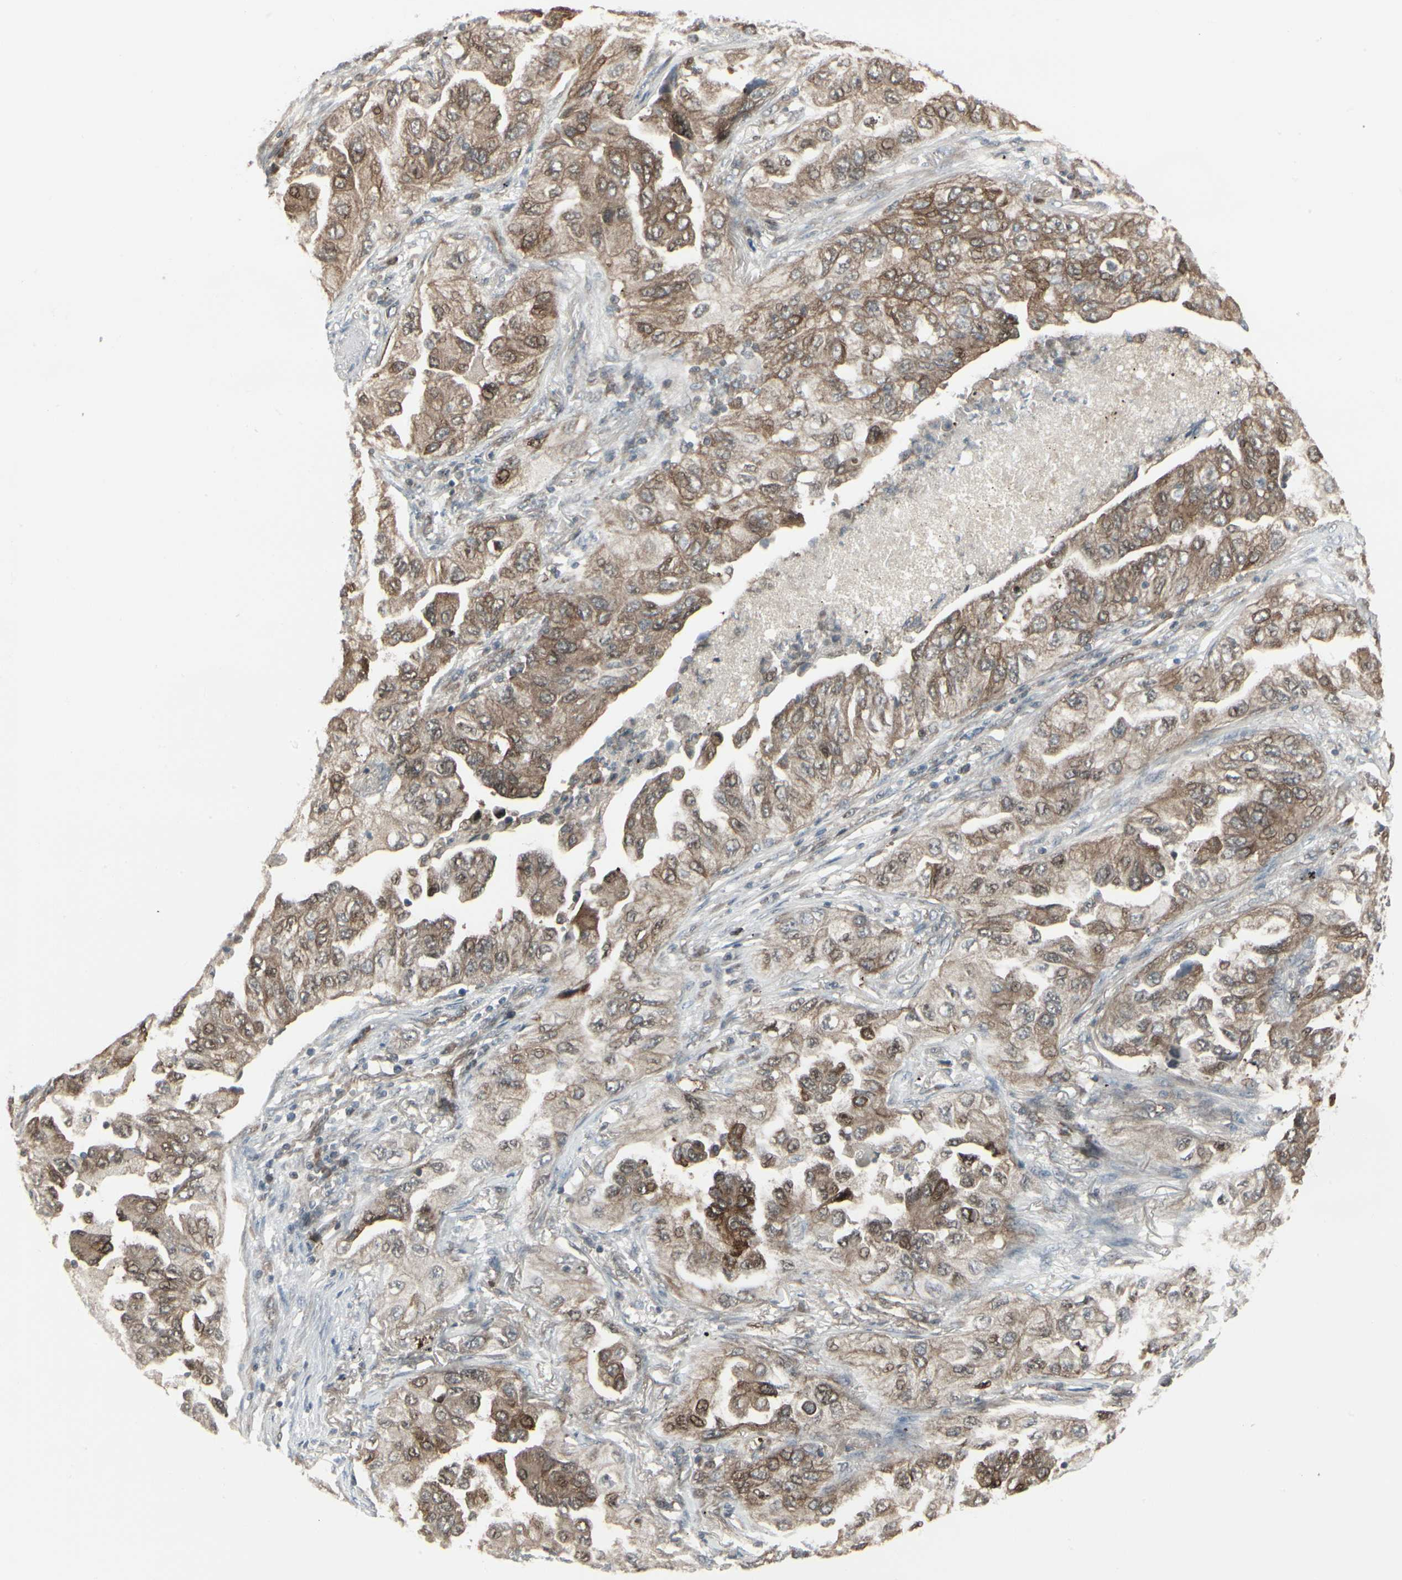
{"staining": {"intensity": "moderate", "quantity": ">75%", "location": "cytoplasmic/membranous"}, "tissue": "lung cancer", "cell_type": "Tumor cells", "image_type": "cancer", "snomed": [{"axis": "morphology", "description": "Adenocarcinoma, NOS"}, {"axis": "topography", "description": "Lung"}], "caption": "Lung adenocarcinoma was stained to show a protein in brown. There is medium levels of moderate cytoplasmic/membranous staining in approximately >75% of tumor cells.", "gene": "IGFBP6", "patient": {"sex": "female", "age": 65}}